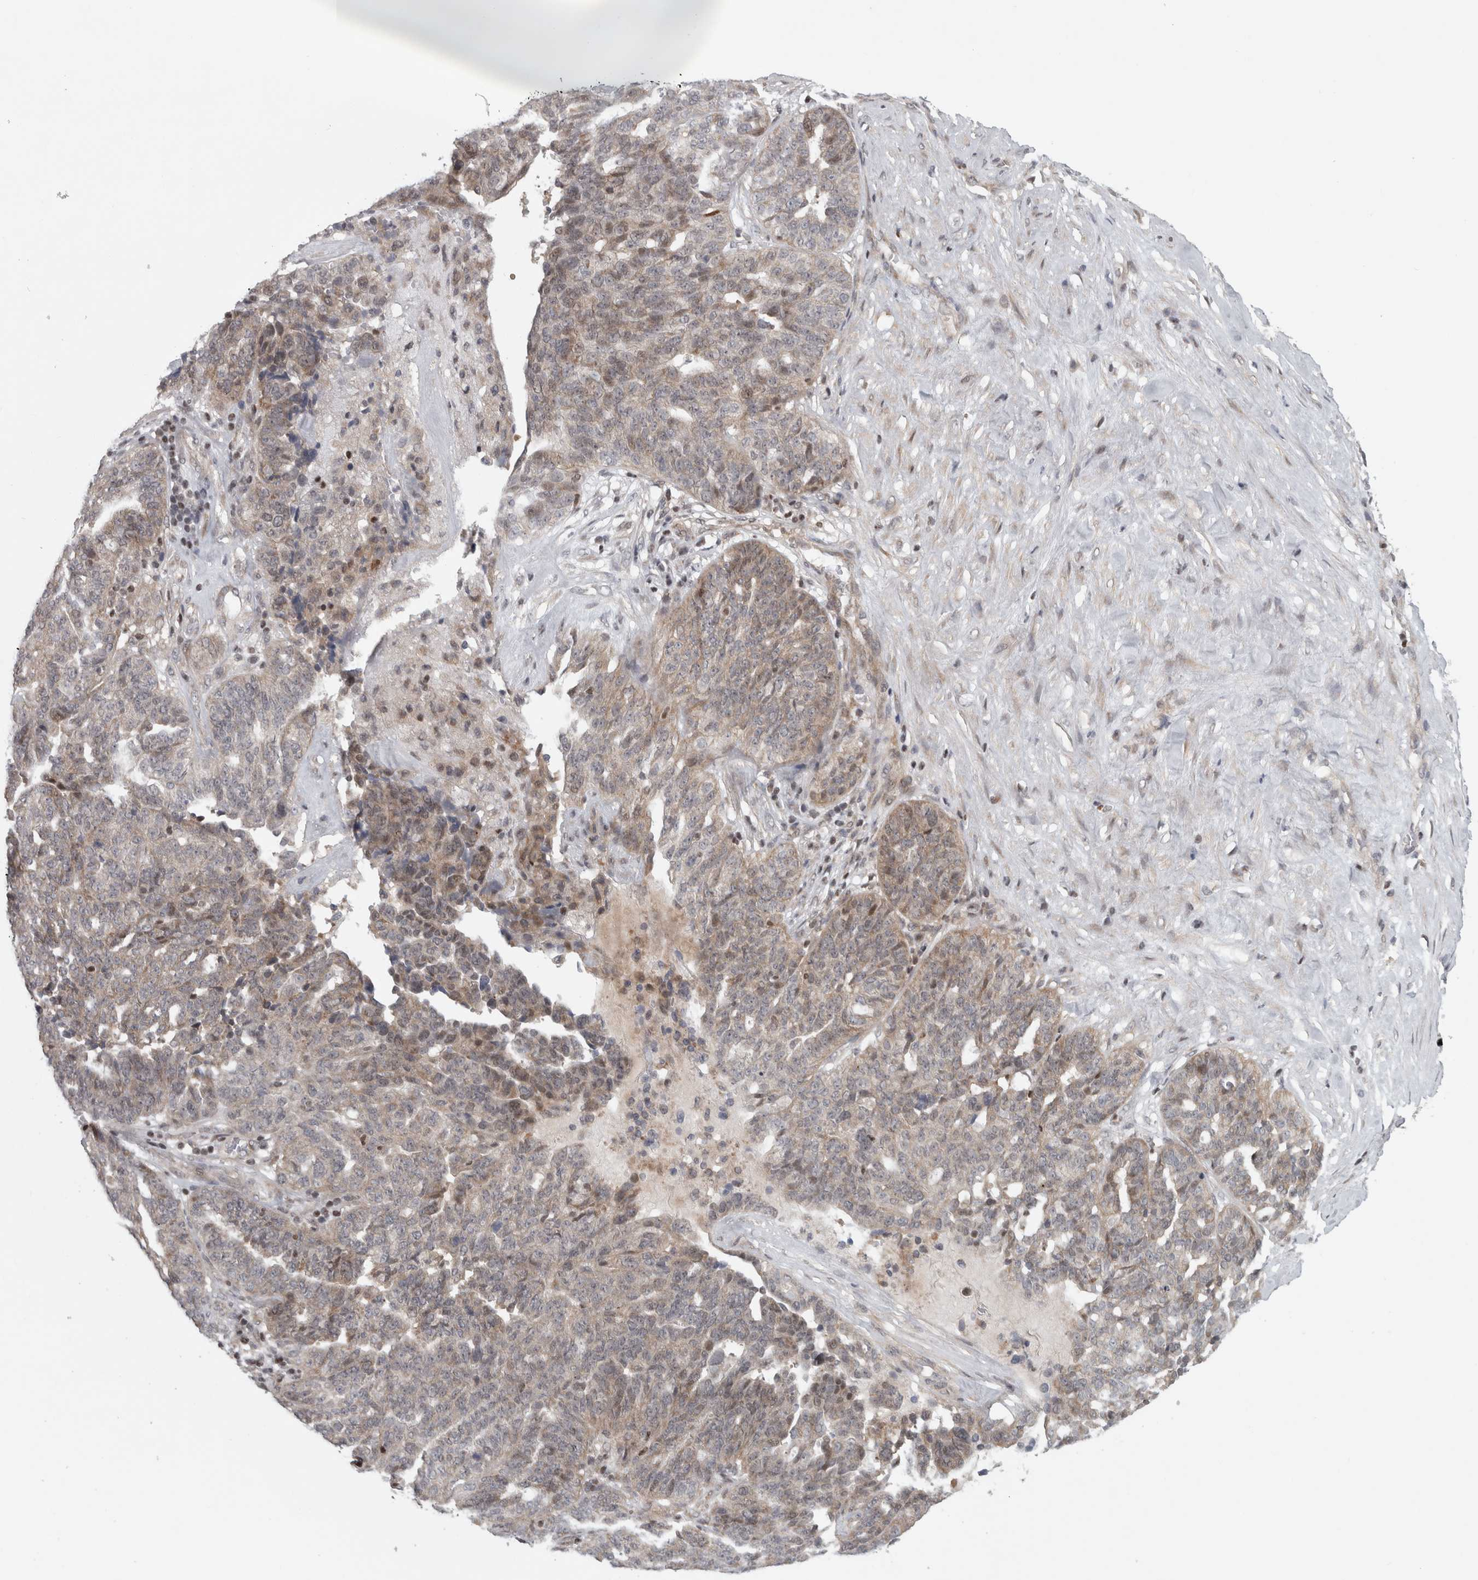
{"staining": {"intensity": "weak", "quantity": ">75%", "location": "cytoplasmic/membranous,nuclear"}, "tissue": "ovarian cancer", "cell_type": "Tumor cells", "image_type": "cancer", "snomed": [{"axis": "morphology", "description": "Cystadenocarcinoma, serous, NOS"}, {"axis": "topography", "description": "Ovary"}], "caption": "Ovarian cancer (serous cystadenocarcinoma) tissue demonstrates weak cytoplasmic/membranous and nuclear expression in approximately >75% of tumor cells, visualized by immunohistochemistry. (DAB IHC with brightfield microscopy, high magnification).", "gene": "KDM8", "patient": {"sex": "female", "age": 59}}